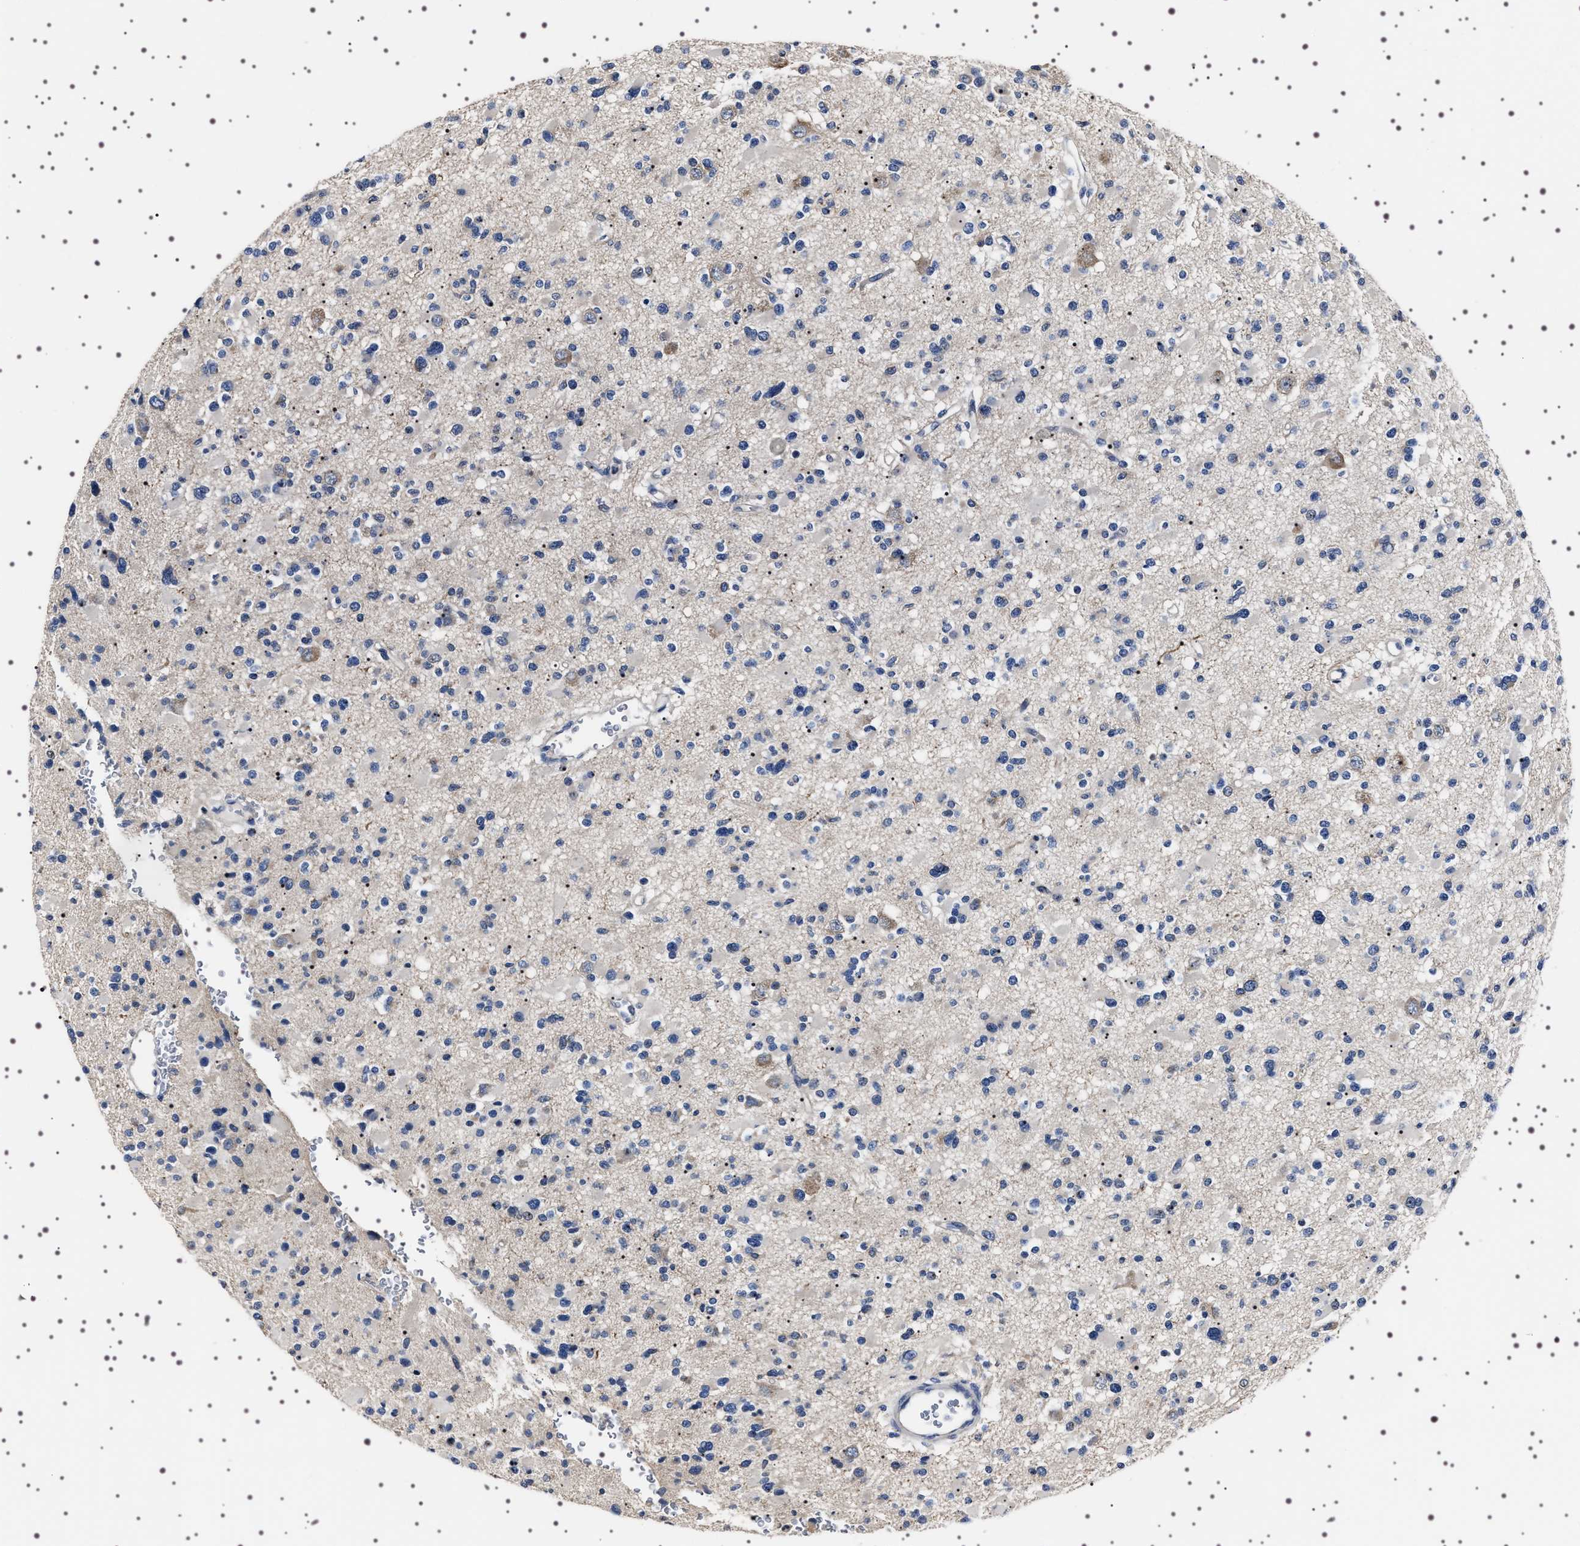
{"staining": {"intensity": "negative", "quantity": "none", "location": "none"}, "tissue": "glioma", "cell_type": "Tumor cells", "image_type": "cancer", "snomed": [{"axis": "morphology", "description": "Glioma, malignant, Low grade"}, {"axis": "topography", "description": "Brain"}], "caption": "The immunohistochemistry (IHC) photomicrograph has no significant staining in tumor cells of malignant glioma (low-grade) tissue.", "gene": "TARBP1", "patient": {"sex": "female", "age": 22}}